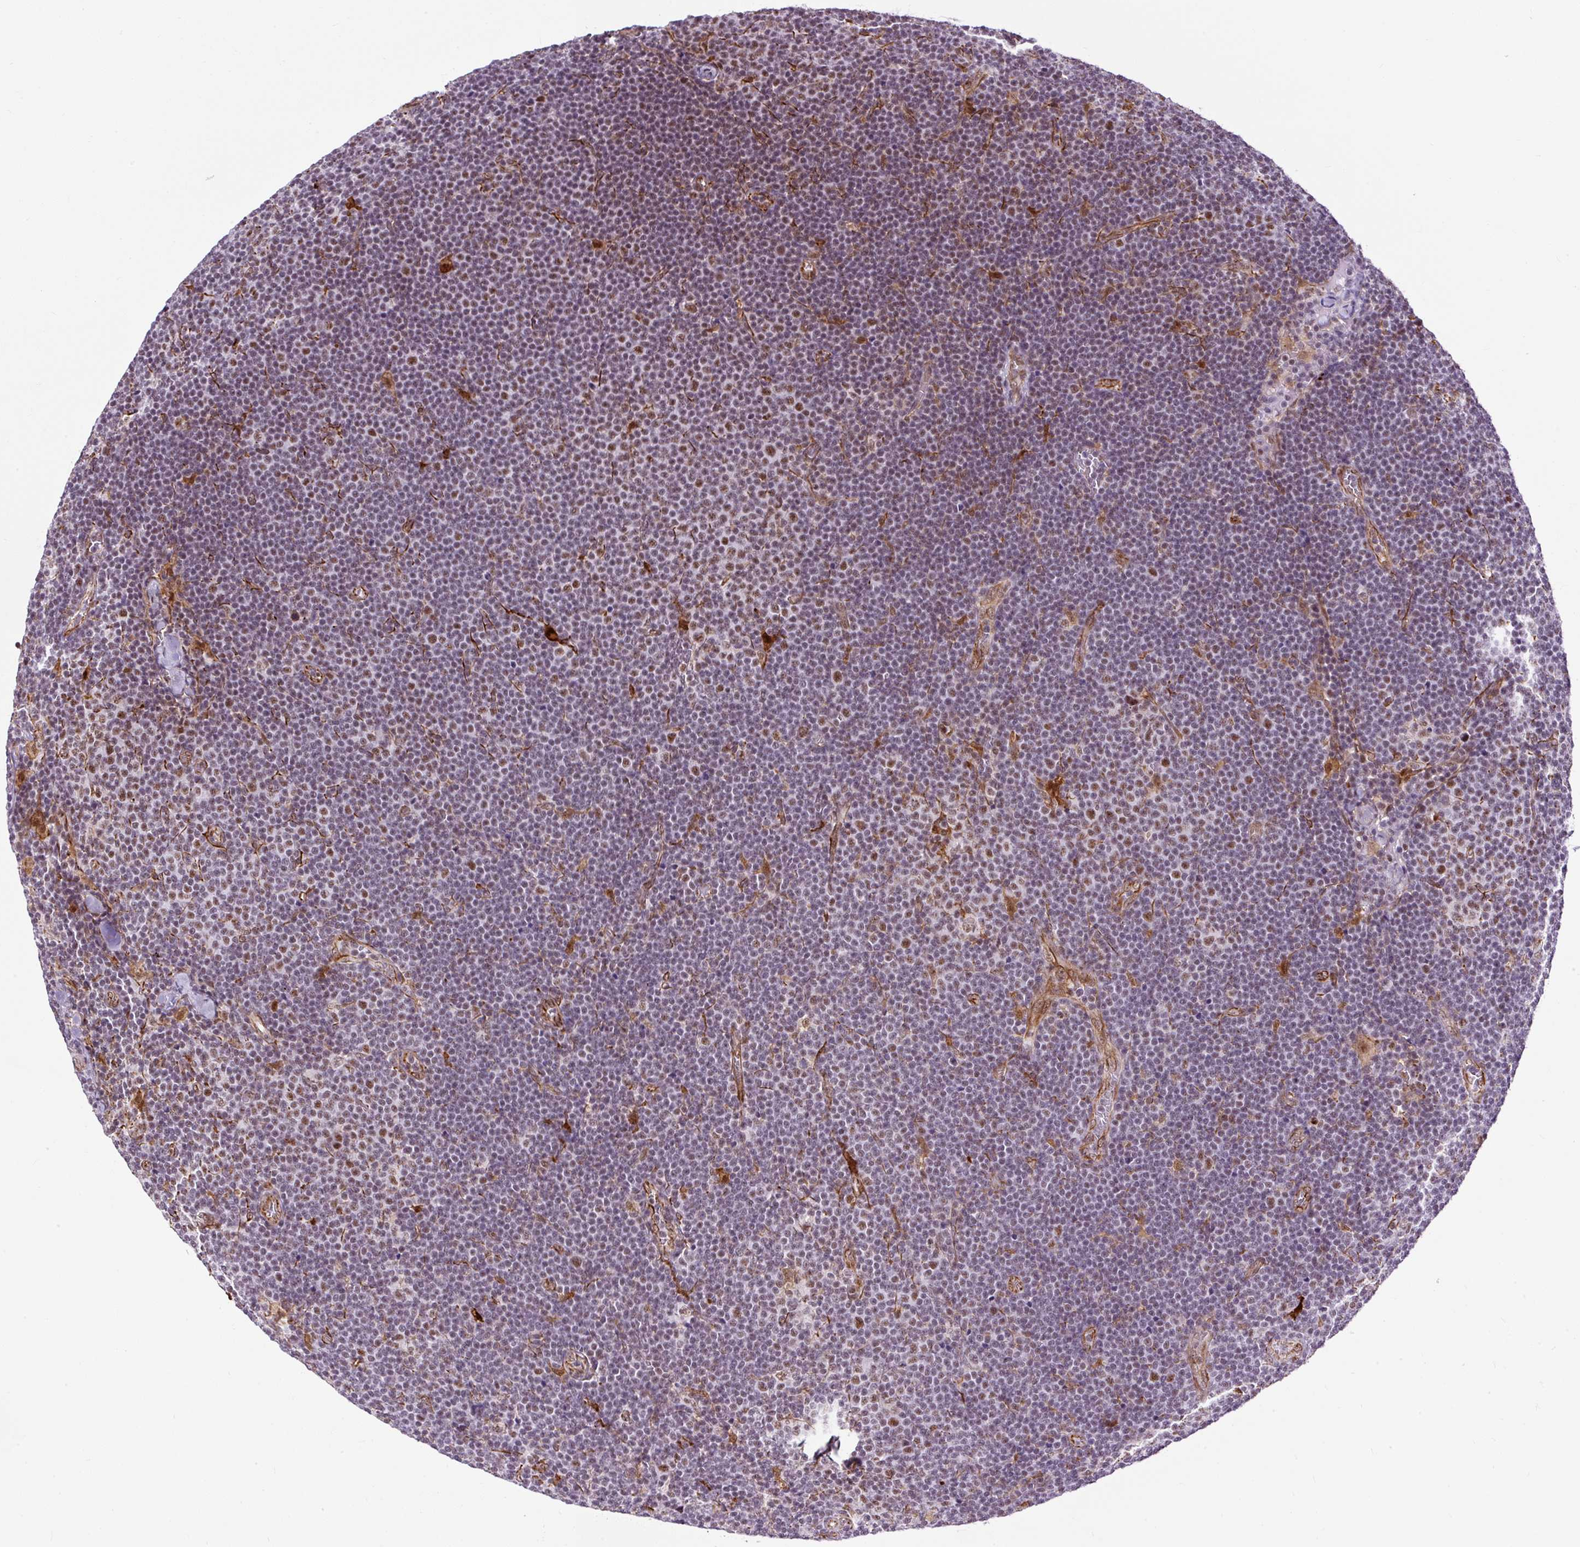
{"staining": {"intensity": "weak", "quantity": "<25%", "location": "nuclear"}, "tissue": "lymphoma", "cell_type": "Tumor cells", "image_type": "cancer", "snomed": [{"axis": "morphology", "description": "Malignant lymphoma, non-Hodgkin's type, Low grade"}, {"axis": "topography", "description": "Lymph node"}], "caption": "DAB (3,3'-diaminobenzidine) immunohistochemical staining of human malignant lymphoma, non-Hodgkin's type (low-grade) demonstrates no significant expression in tumor cells.", "gene": "LUC7L2", "patient": {"sex": "male", "age": 48}}